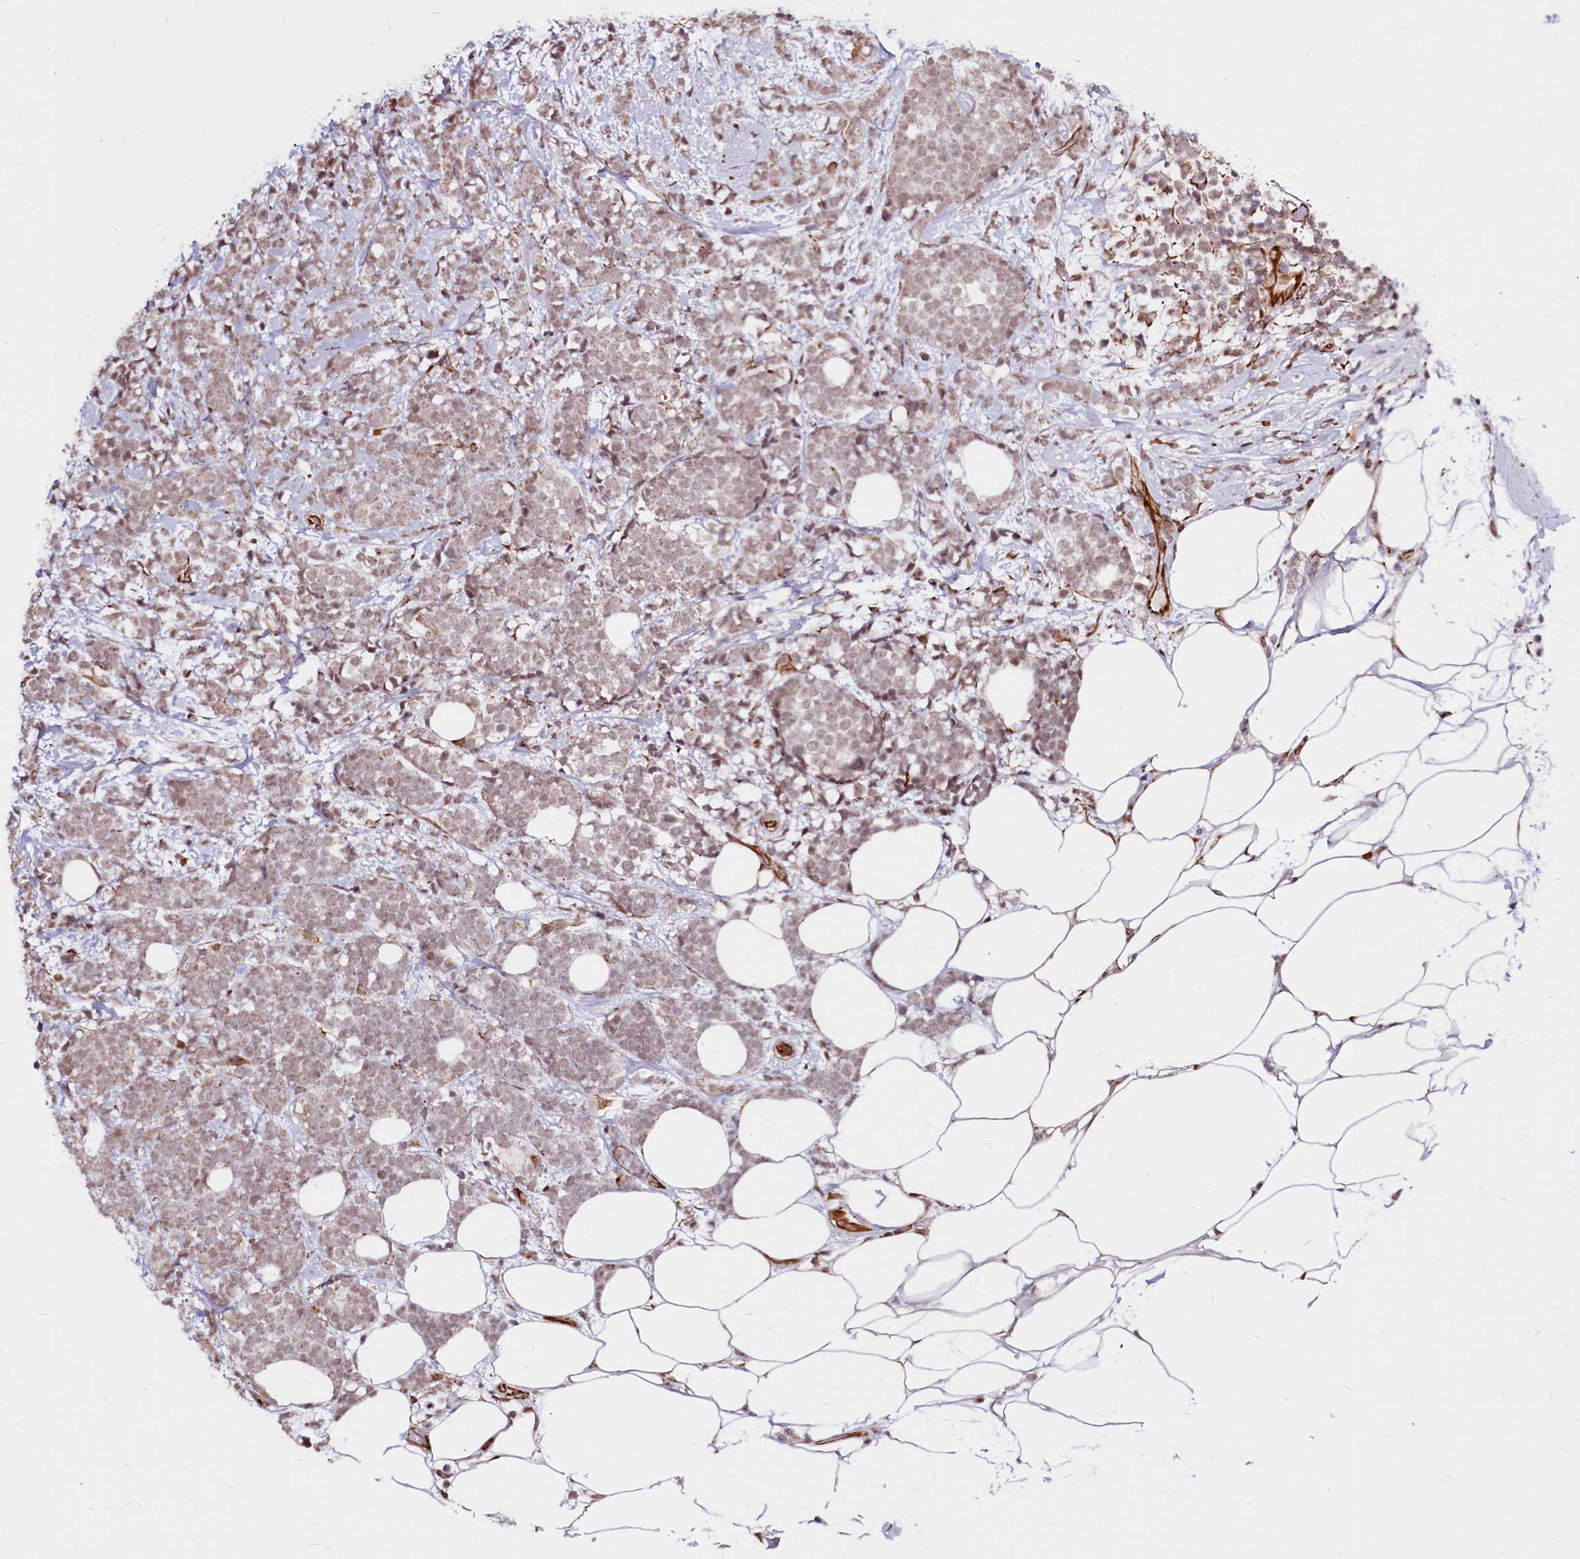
{"staining": {"intensity": "weak", "quantity": ">75%", "location": "nuclear"}, "tissue": "breast cancer", "cell_type": "Tumor cells", "image_type": "cancer", "snomed": [{"axis": "morphology", "description": "Lobular carcinoma"}, {"axis": "topography", "description": "Breast"}], "caption": "IHC of breast cancer (lobular carcinoma) demonstrates low levels of weak nuclear positivity in about >75% of tumor cells. (Brightfield microscopy of DAB IHC at high magnification).", "gene": "CLK3", "patient": {"sex": "female", "age": 58}}